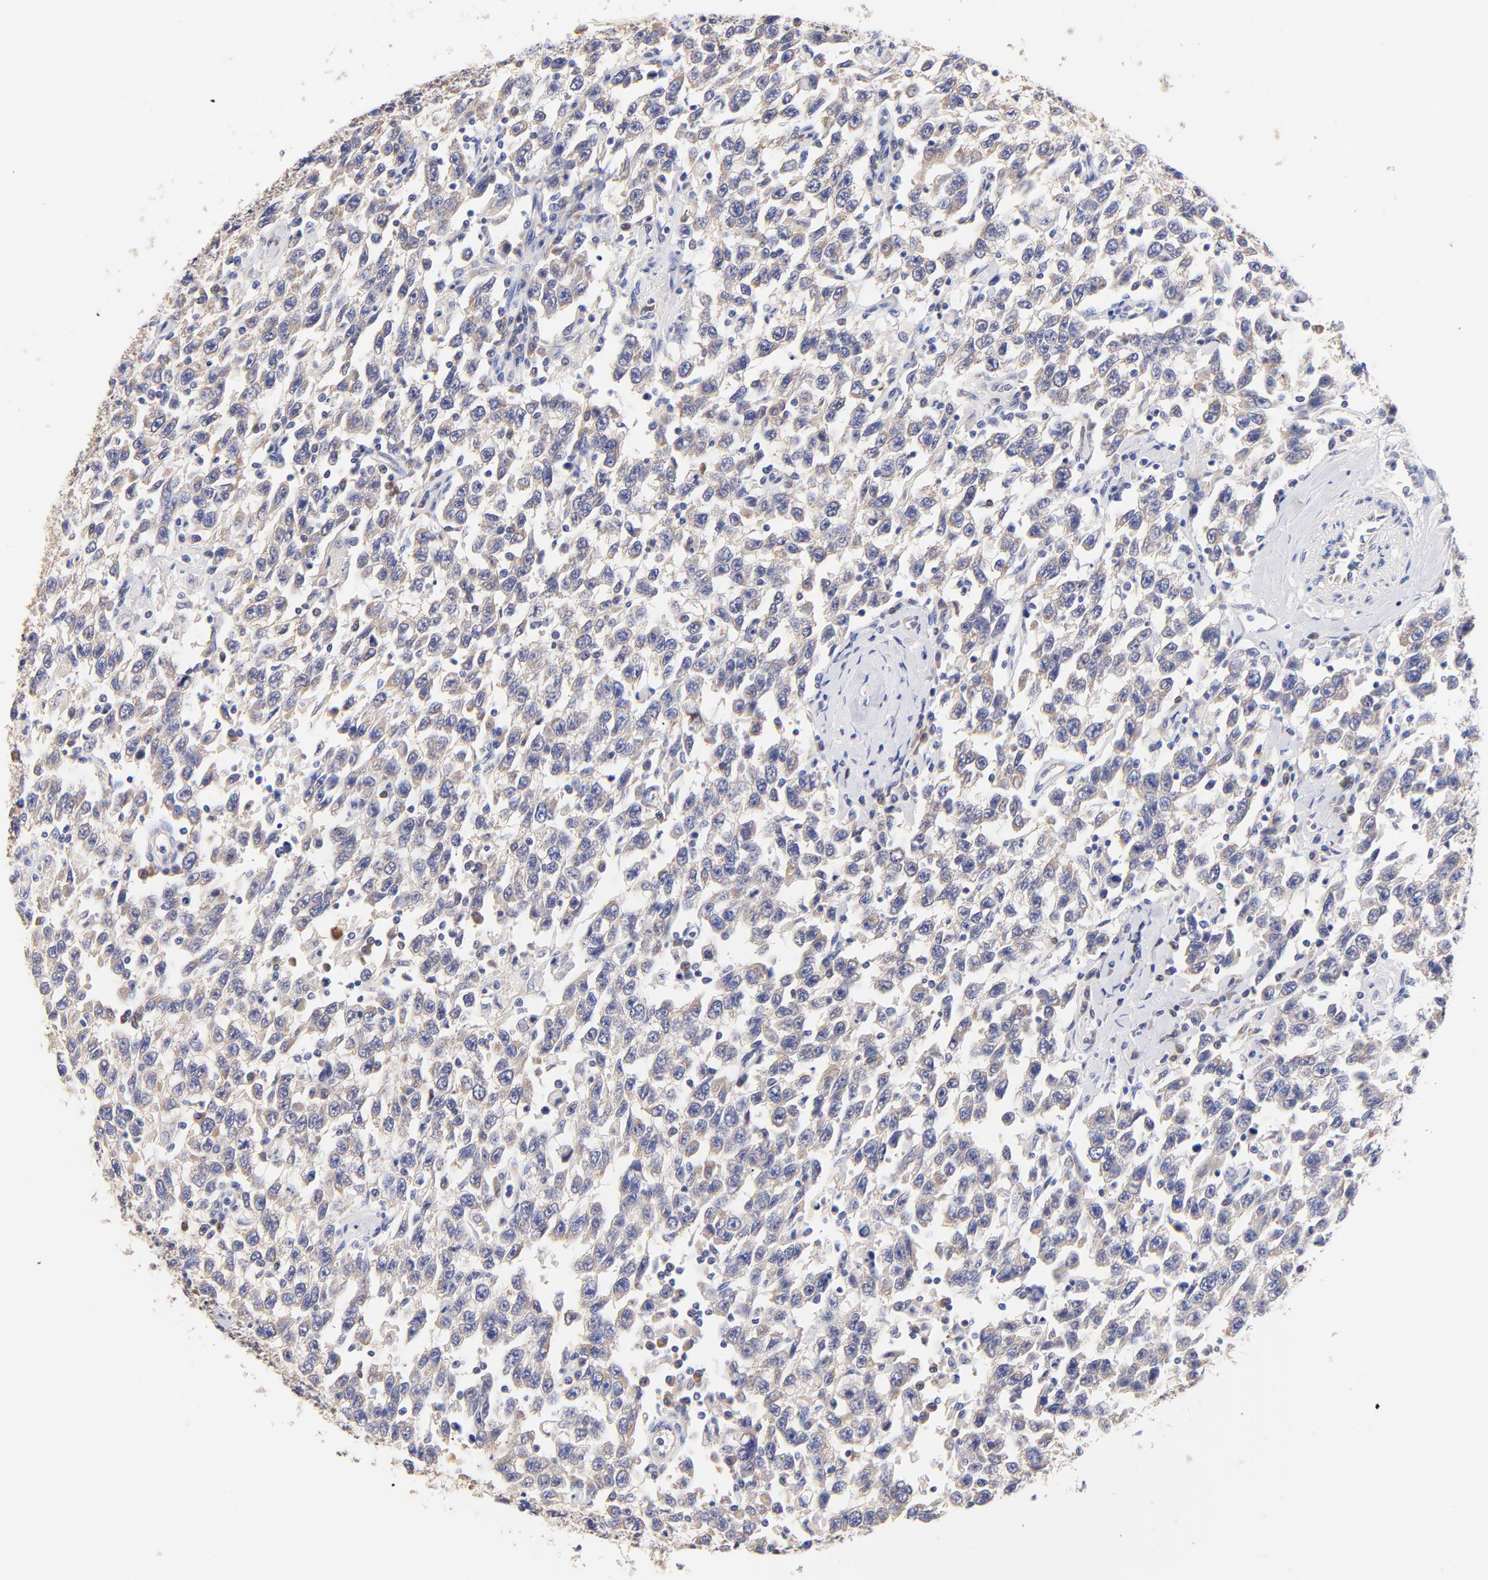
{"staining": {"intensity": "weak", "quantity": ">75%", "location": "cytoplasmic/membranous"}, "tissue": "testis cancer", "cell_type": "Tumor cells", "image_type": "cancer", "snomed": [{"axis": "morphology", "description": "Seminoma, NOS"}, {"axis": "topography", "description": "Testis"}], "caption": "DAB (3,3'-diaminobenzidine) immunohistochemical staining of human testis seminoma displays weak cytoplasmic/membranous protein staining in about >75% of tumor cells.", "gene": "TNFRSF13C", "patient": {"sex": "male", "age": 41}}